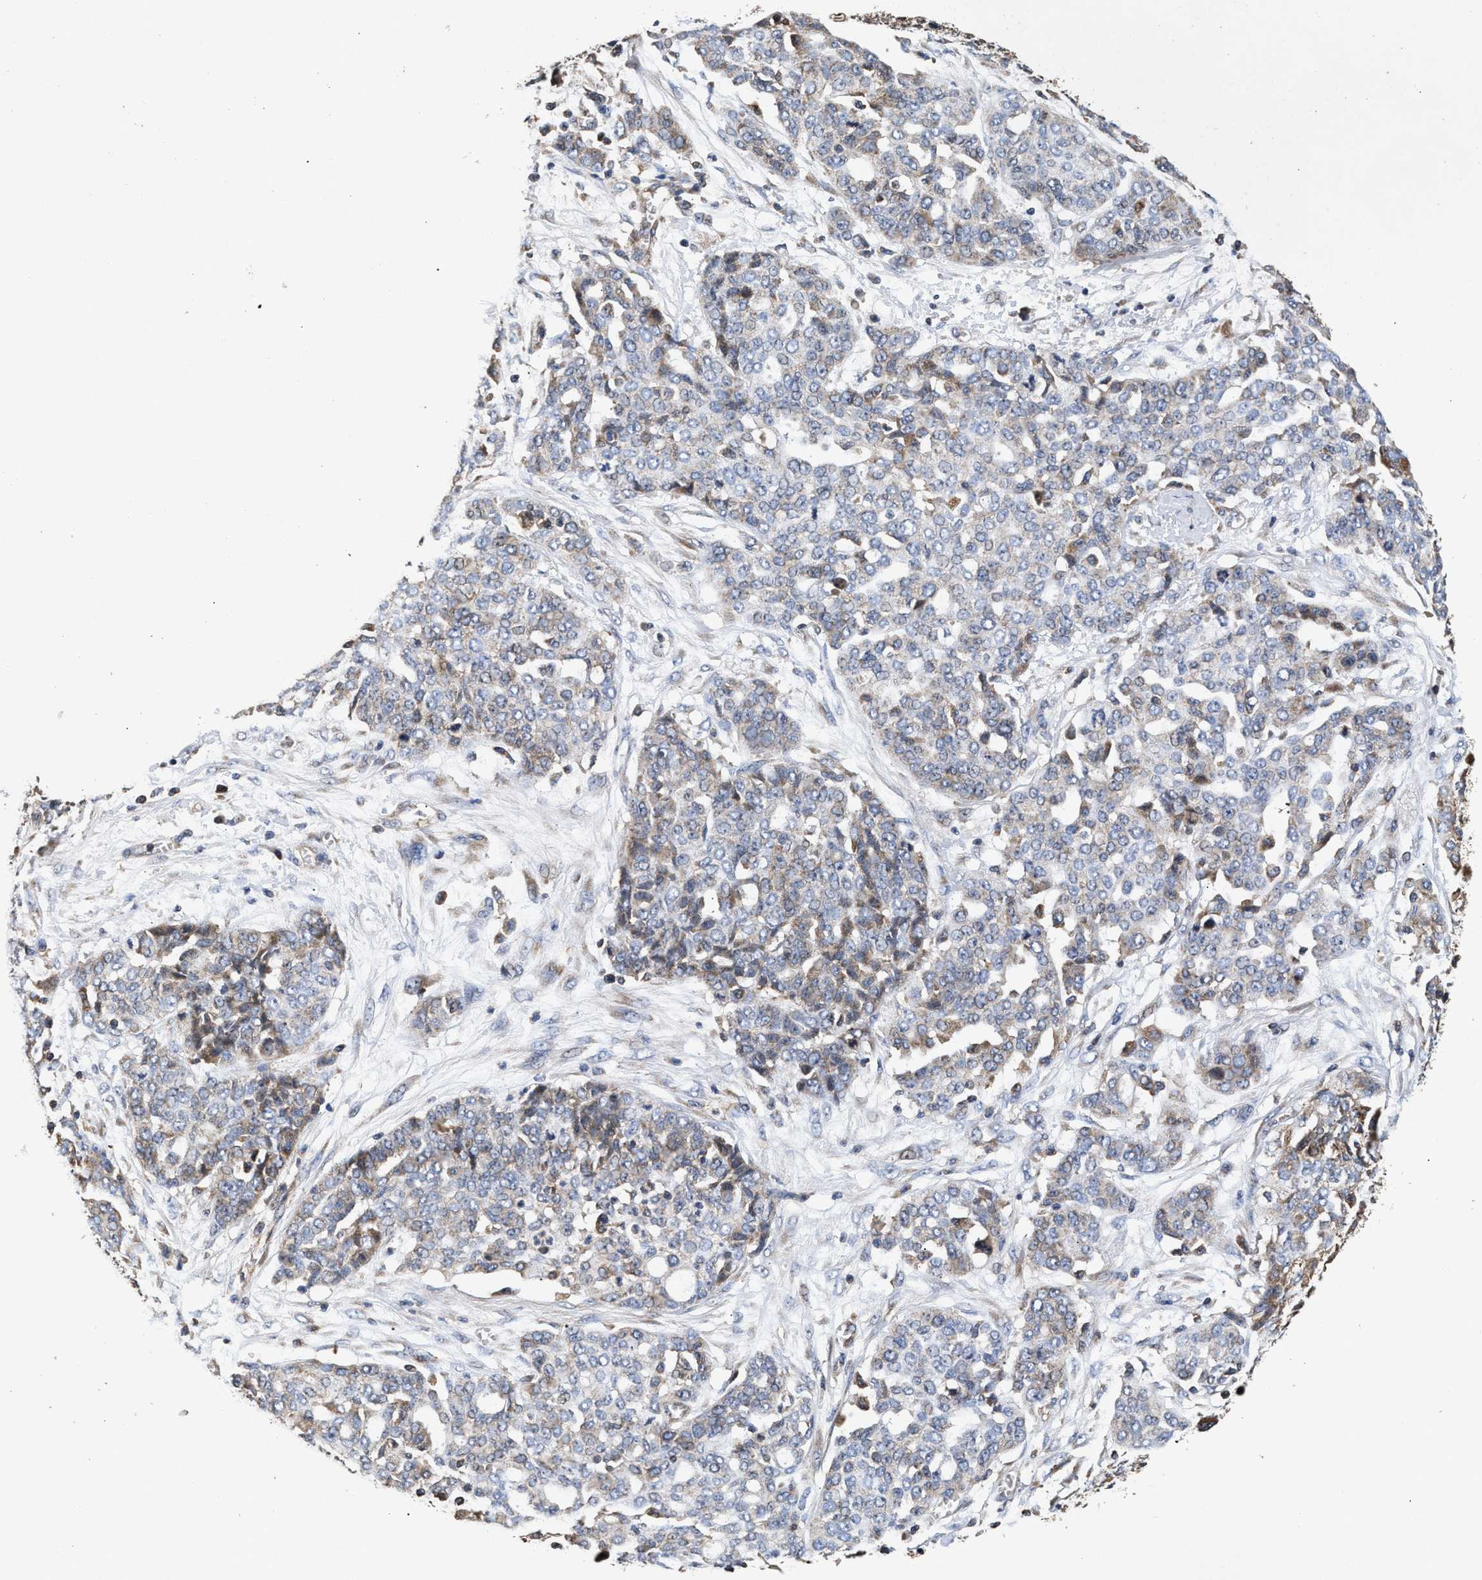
{"staining": {"intensity": "weak", "quantity": "25%-75%", "location": "cytoplasmic/membranous"}, "tissue": "ovarian cancer", "cell_type": "Tumor cells", "image_type": "cancer", "snomed": [{"axis": "morphology", "description": "Cystadenocarcinoma, serous, NOS"}, {"axis": "topography", "description": "Soft tissue"}, {"axis": "topography", "description": "Ovary"}], "caption": "Immunohistochemical staining of human serous cystadenocarcinoma (ovarian) displays low levels of weak cytoplasmic/membranous protein expression in about 25%-75% of tumor cells. The staining was performed using DAB to visualize the protein expression in brown, while the nuclei were stained in blue with hematoxylin (Magnification: 20x).", "gene": "NFKB2", "patient": {"sex": "female", "age": 57}}